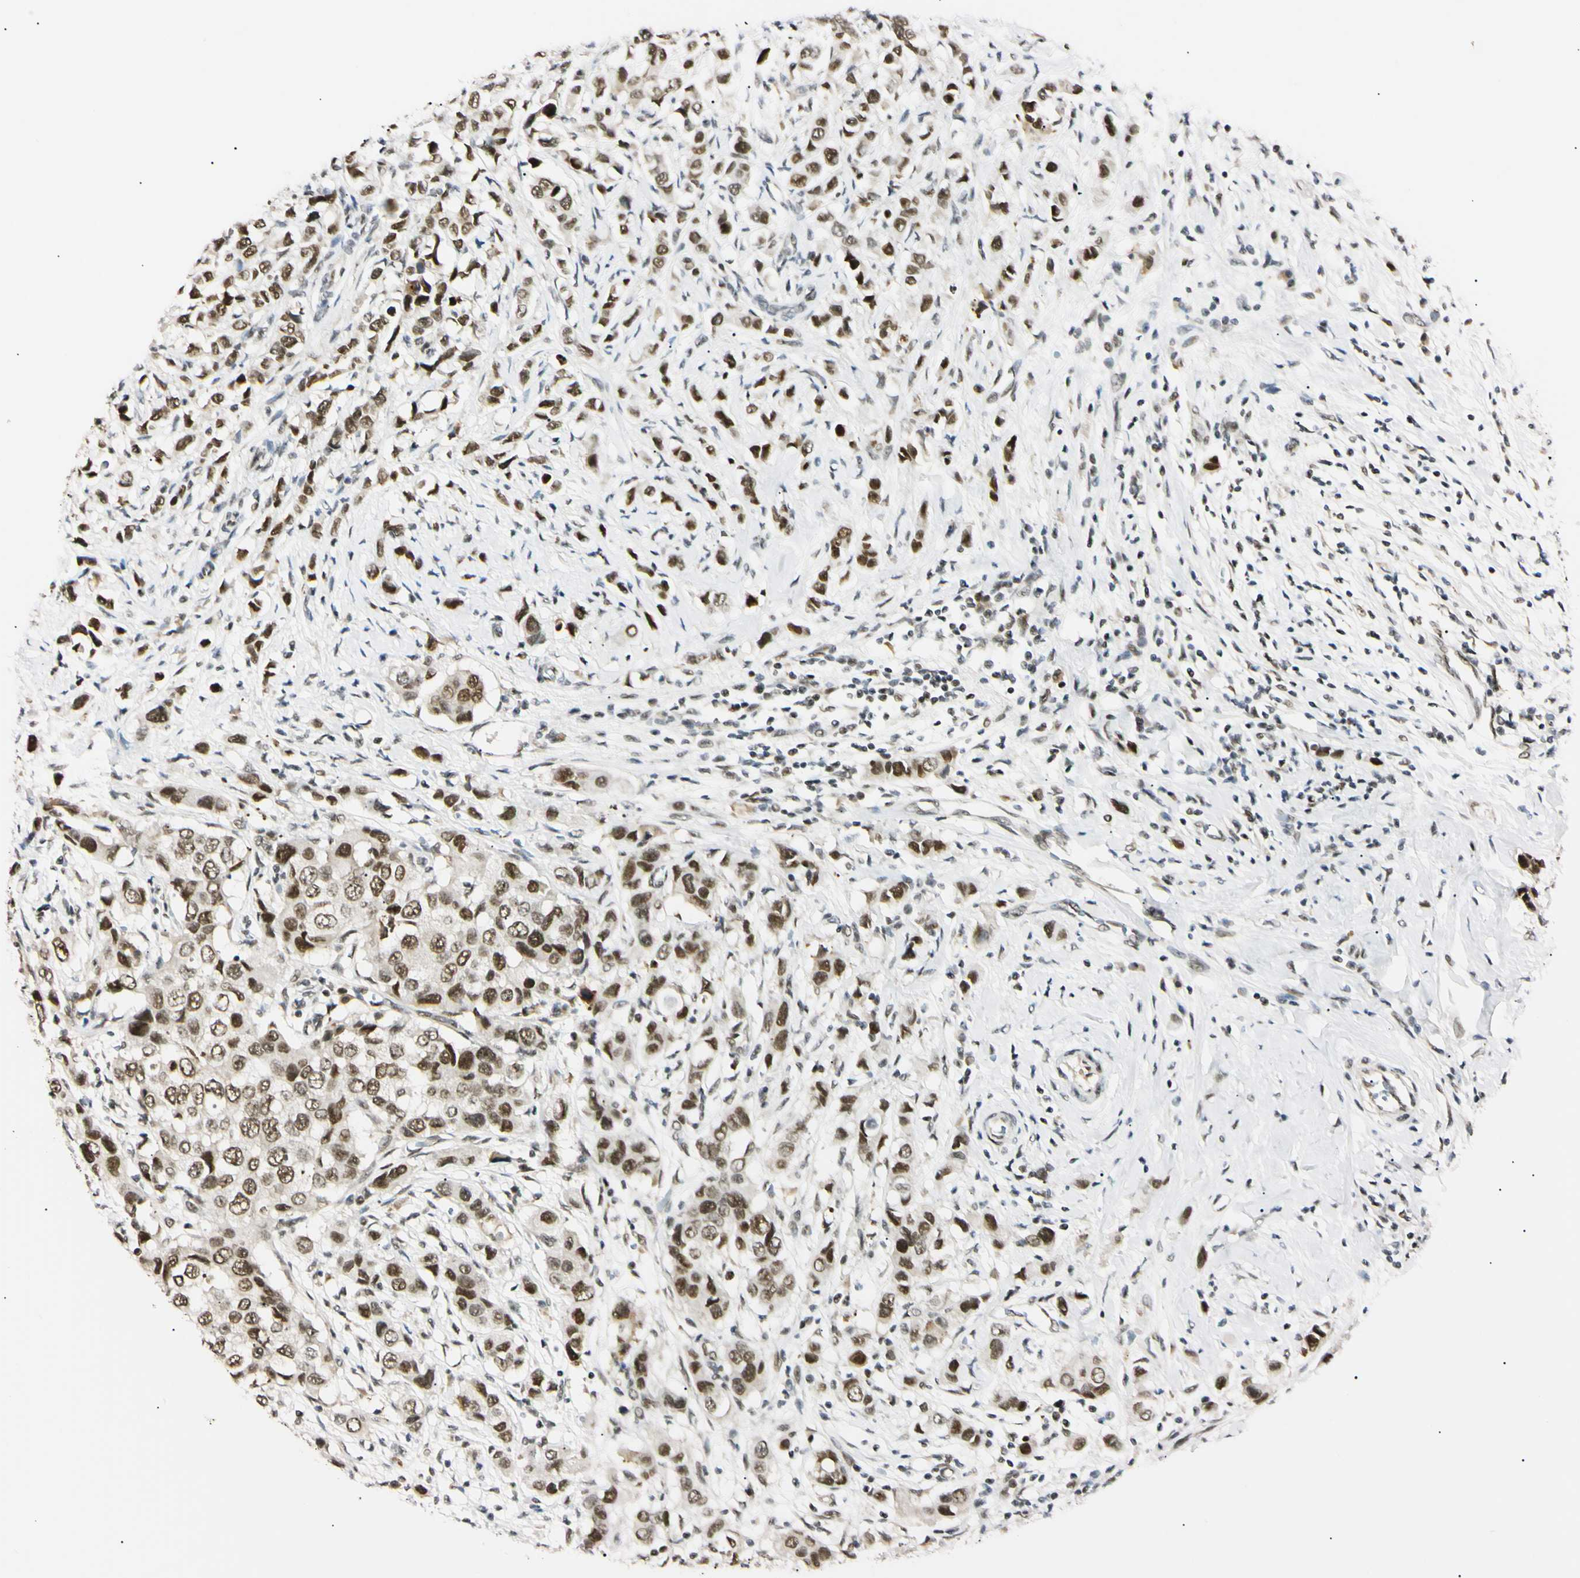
{"staining": {"intensity": "moderate", "quantity": ">75%", "location": "nuclear"}, "tissue": "breast cancer", "cell_type": "Tumor cells", "image_type": "cancer", "snomed": [{"axis": "morphology", "description": "Normal tissue, NOS"}, {"axis": "morphology", "description": "Duct carcinoma"}, {"axis": "topography", "description": "Breast"}], "caption": "Breast cancer (intraductal carcinoma) stained with a protein marker displays moderate staining in tumor cells.", "gene": "ZNF134", "patient": {"sex": "female", "age": 50}}